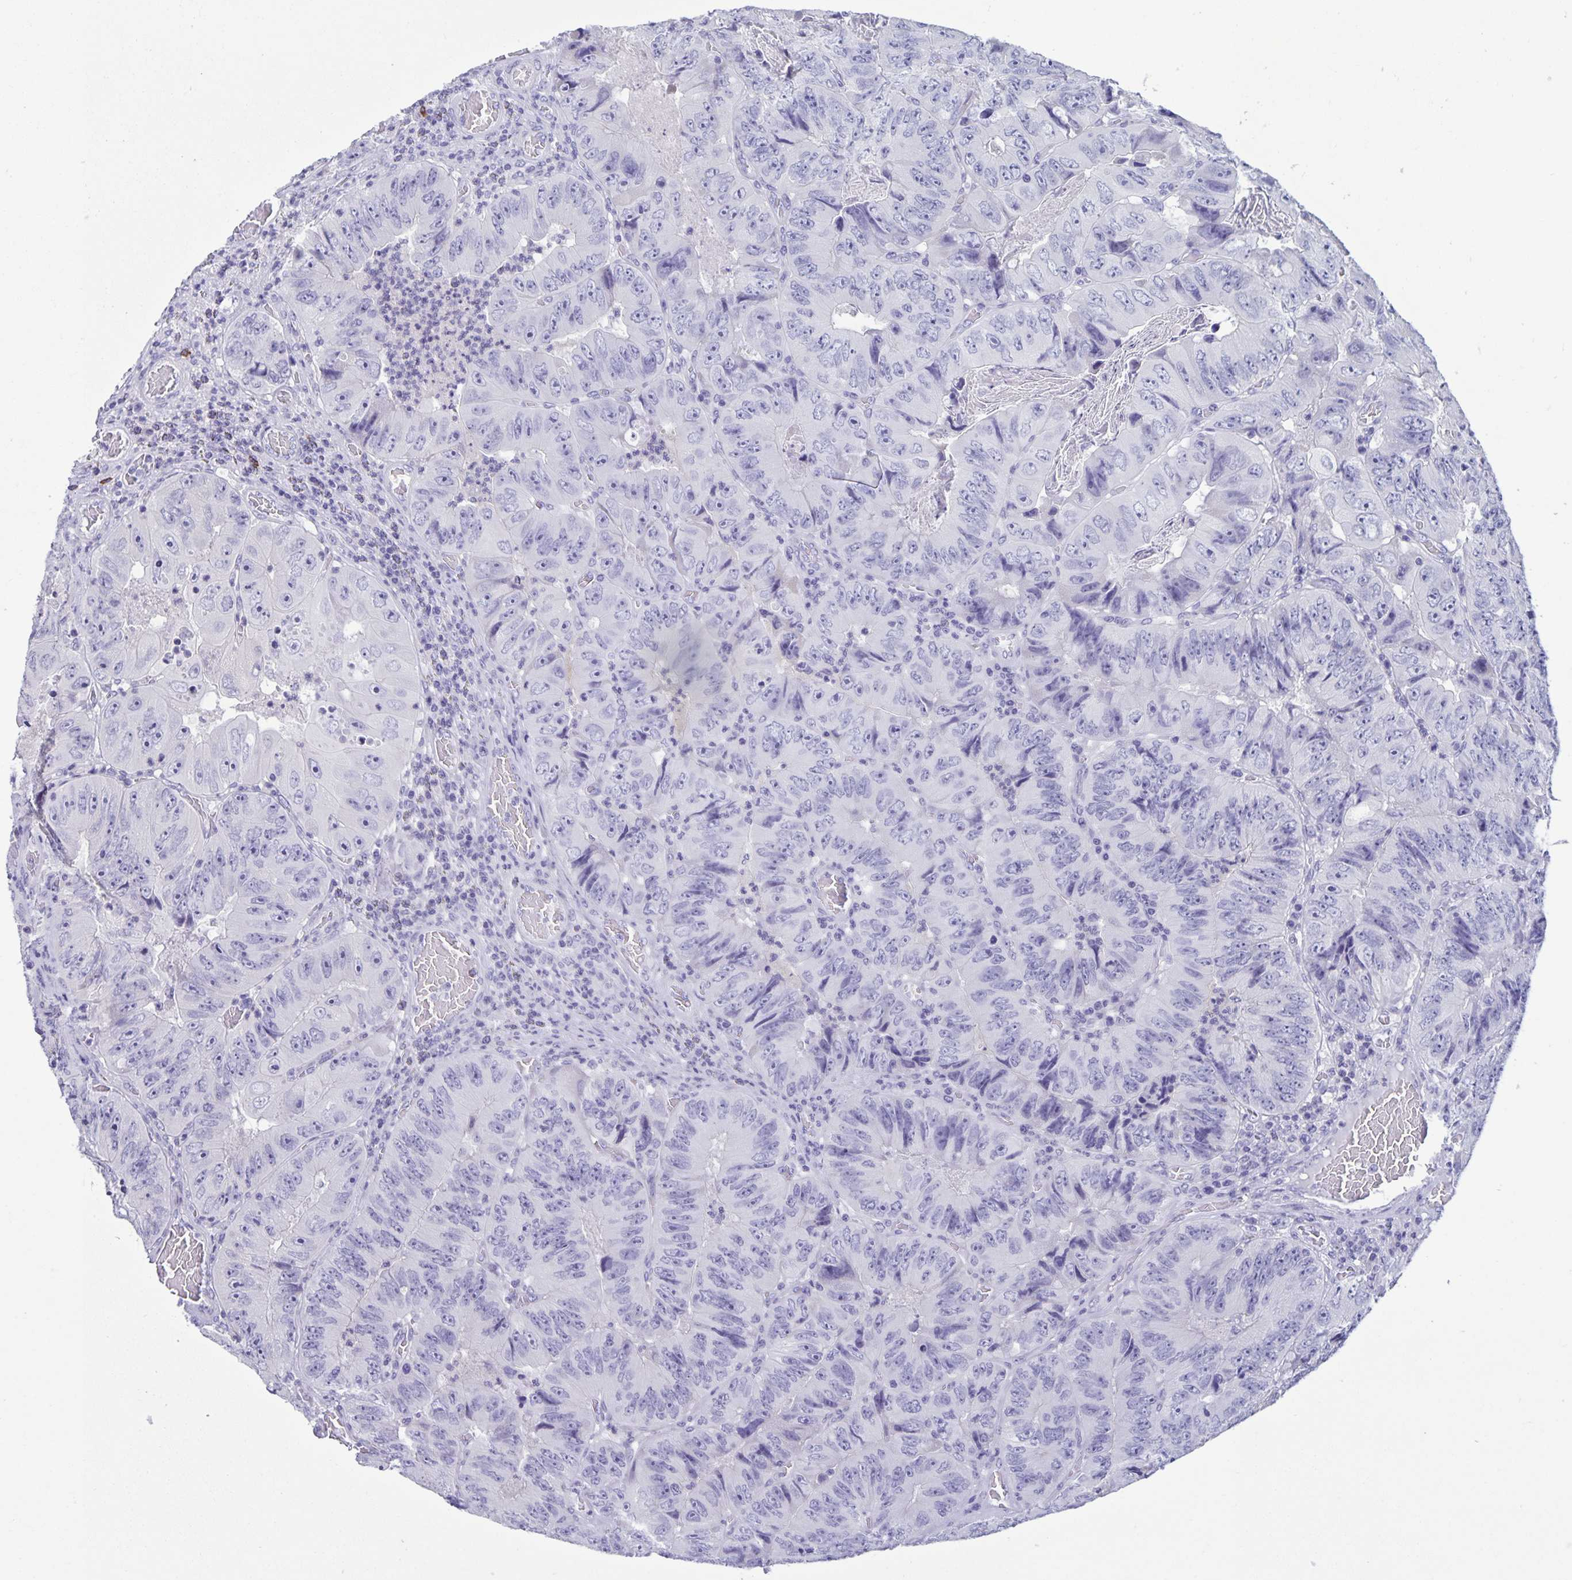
{"staining": {"intensity": "negative", "quantity": "none", "location": "none"}, "tissue": "colorectal cancer", "cell_type": "Tumor cells", "image_type": "cancer", "snomed": [{"axis": "morphology", "description": "Adenocarcinoma, NOS"}, {"axis": "topography", "description": "Colon"}], "caption": "This is a photomicrograph of immunohistochemistry (IHC) staining of colorectal cancer (adenocarcinoma), which shows no staining in tumor cells.", "gene": "IBTK", "patient": {"sex": "female", "age": 84}}